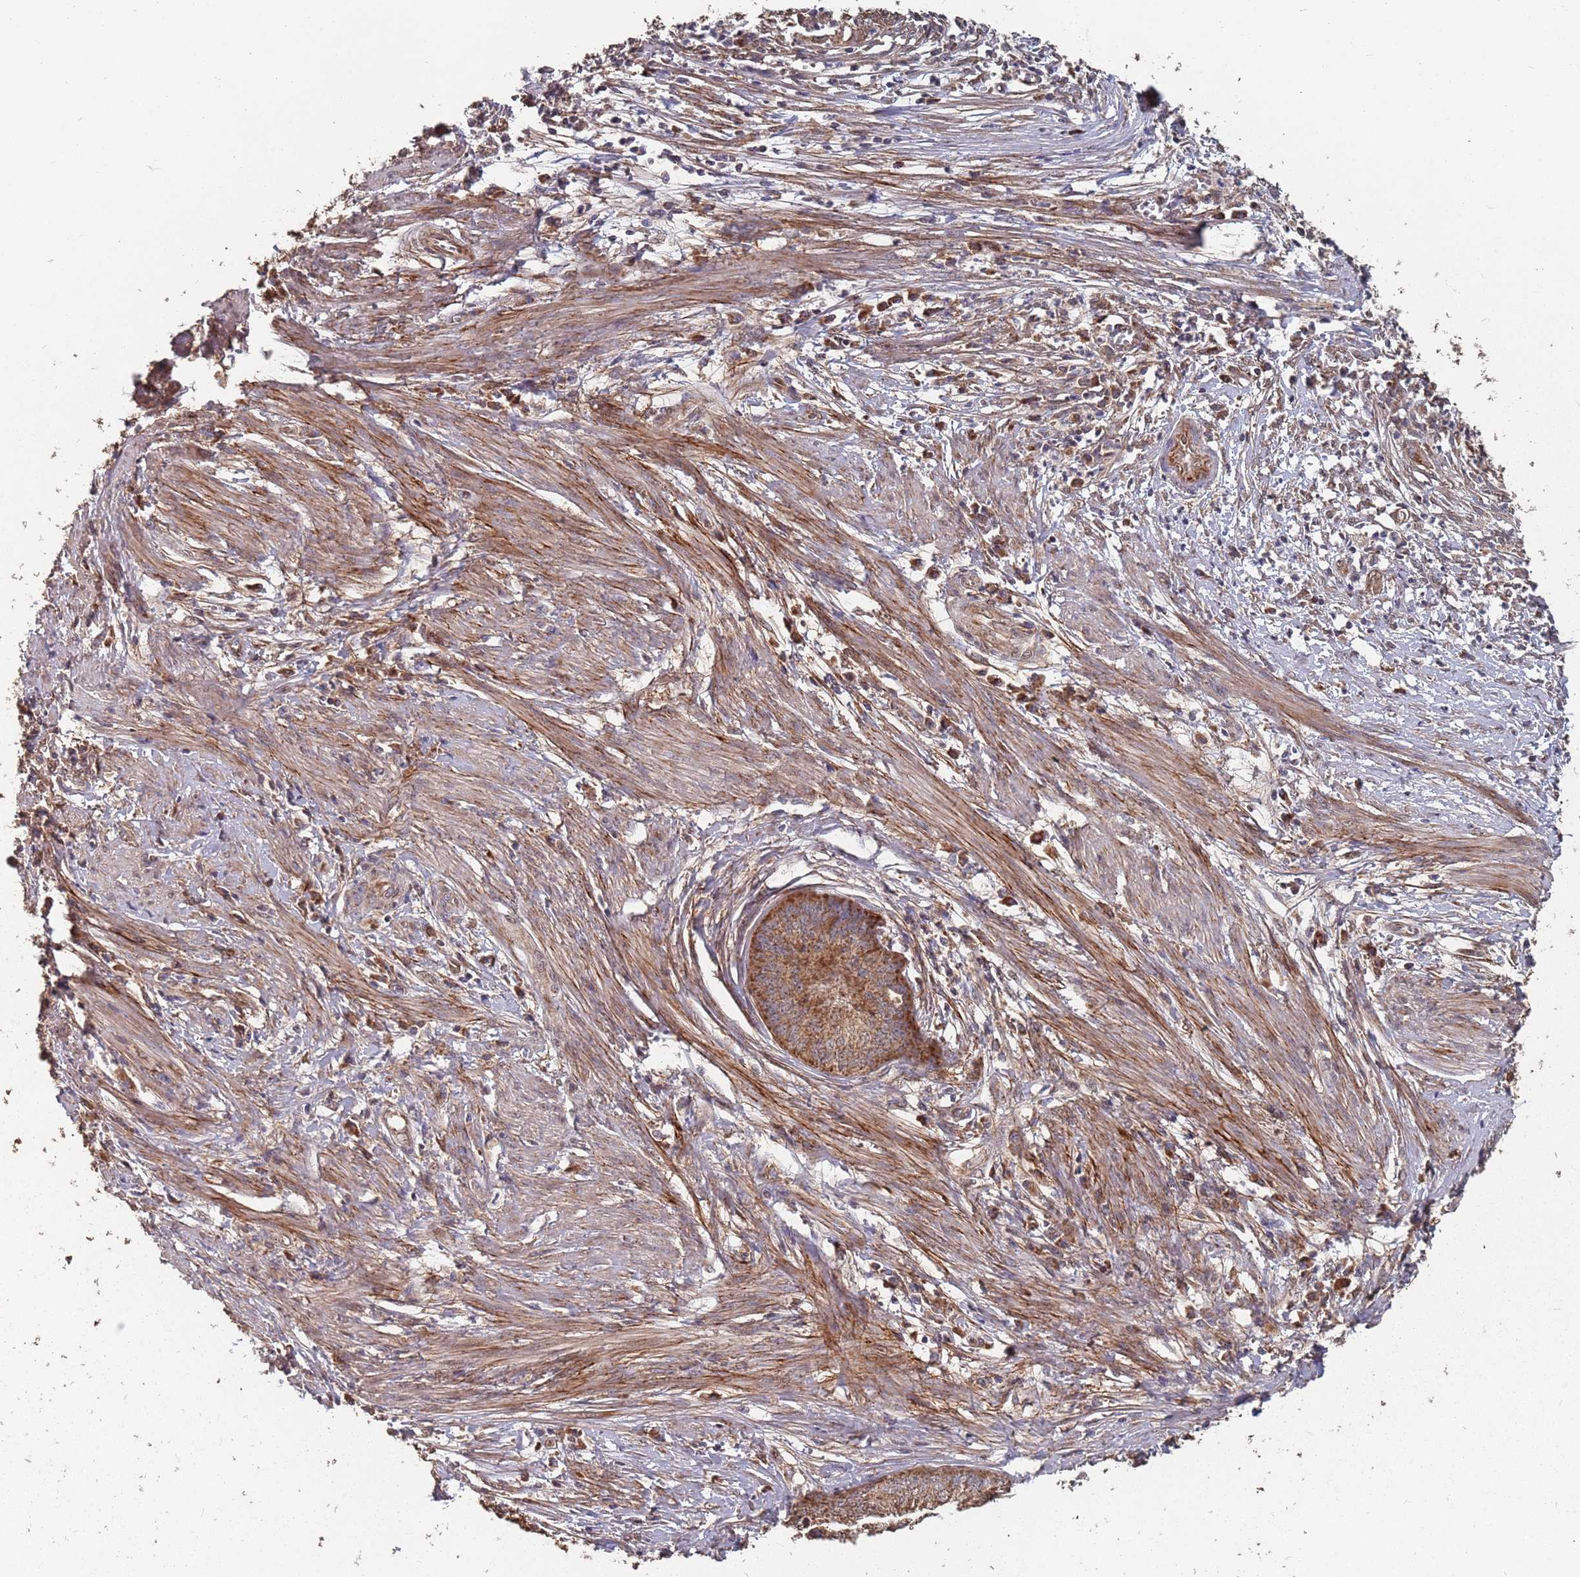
{"staining": {"intensity": "strong", "quantity": ">75%", "location": "cytoplasmic/membranous"}, "tissue": "endometrial cancer", "cell_type": "Tumor cells", "image_type": "cancer", "snomed": [{"axis": "morphology", "description": "Adenocarcinoma, NOS"}, {"axis": "topography", "description": "Endometrium"}], "caption": "Brown immunohistochemical staining in endometrial cancer (adenocarcinoma) reveals strong cytoplasmic/membranous expression in about >75% of tumor cells. (Stains: DAB in brown, nuclei in blue, Microscopy: brightfield microscopy at high magnification).", "gene": "PRORP", "patient": {"sex": "female", "age": 68}}